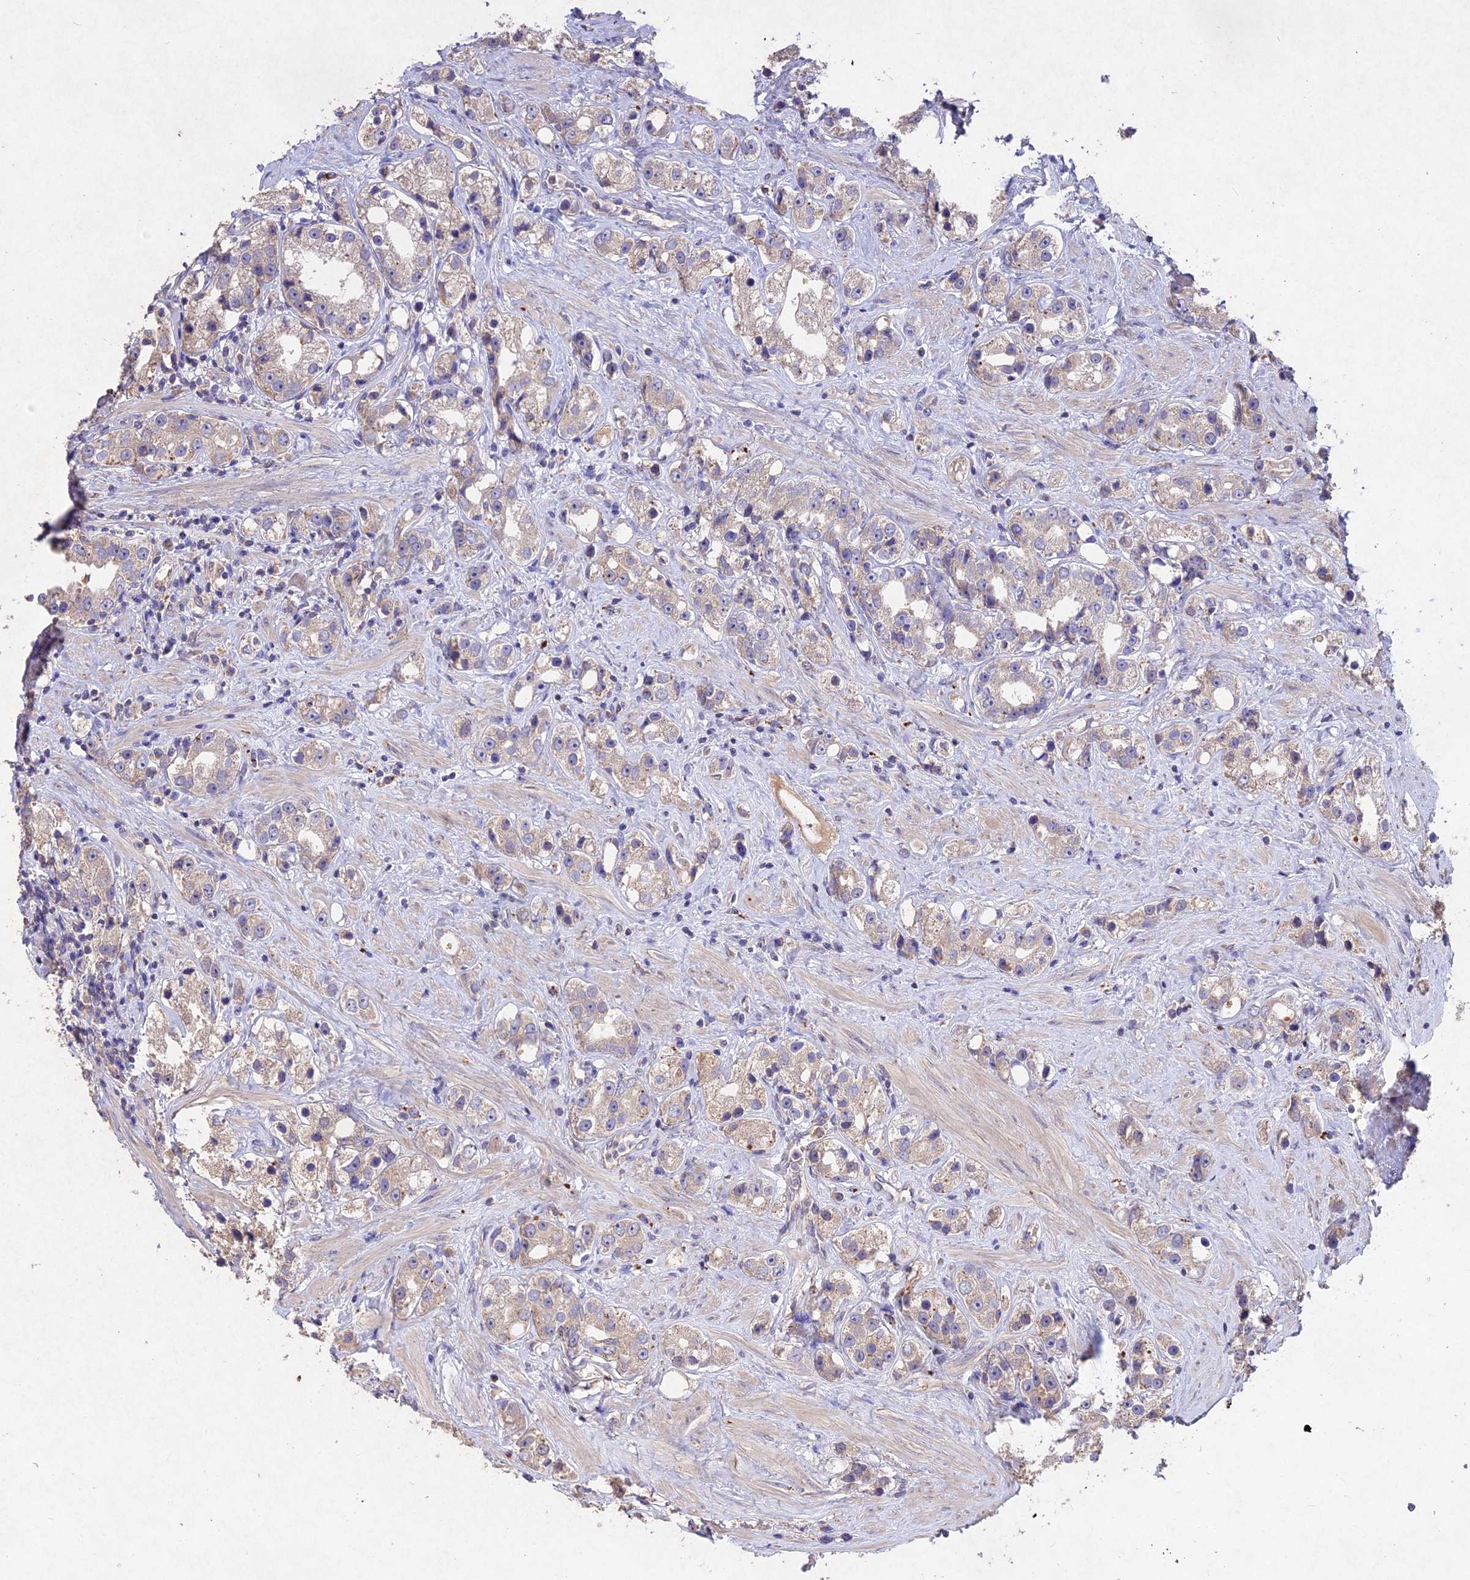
{"staining": {"intensity": "negative", "quantity": "none", "location": "none"}, "tissue": "prostate cancer", "cell_type": "Tumor cells", "image_type": "cancer", "snomed": [{"axis": "morphology", "description": "Adenocarcinoma, NOS"}, {"axis": "topography", "description": "Prostate"}], "caption": "Tumor cells show no significant protein positivity in prostate cancer (adenocarcinoma).", "gene": "SLC26A4", "patient": {"sex": "male", "age": 79}}